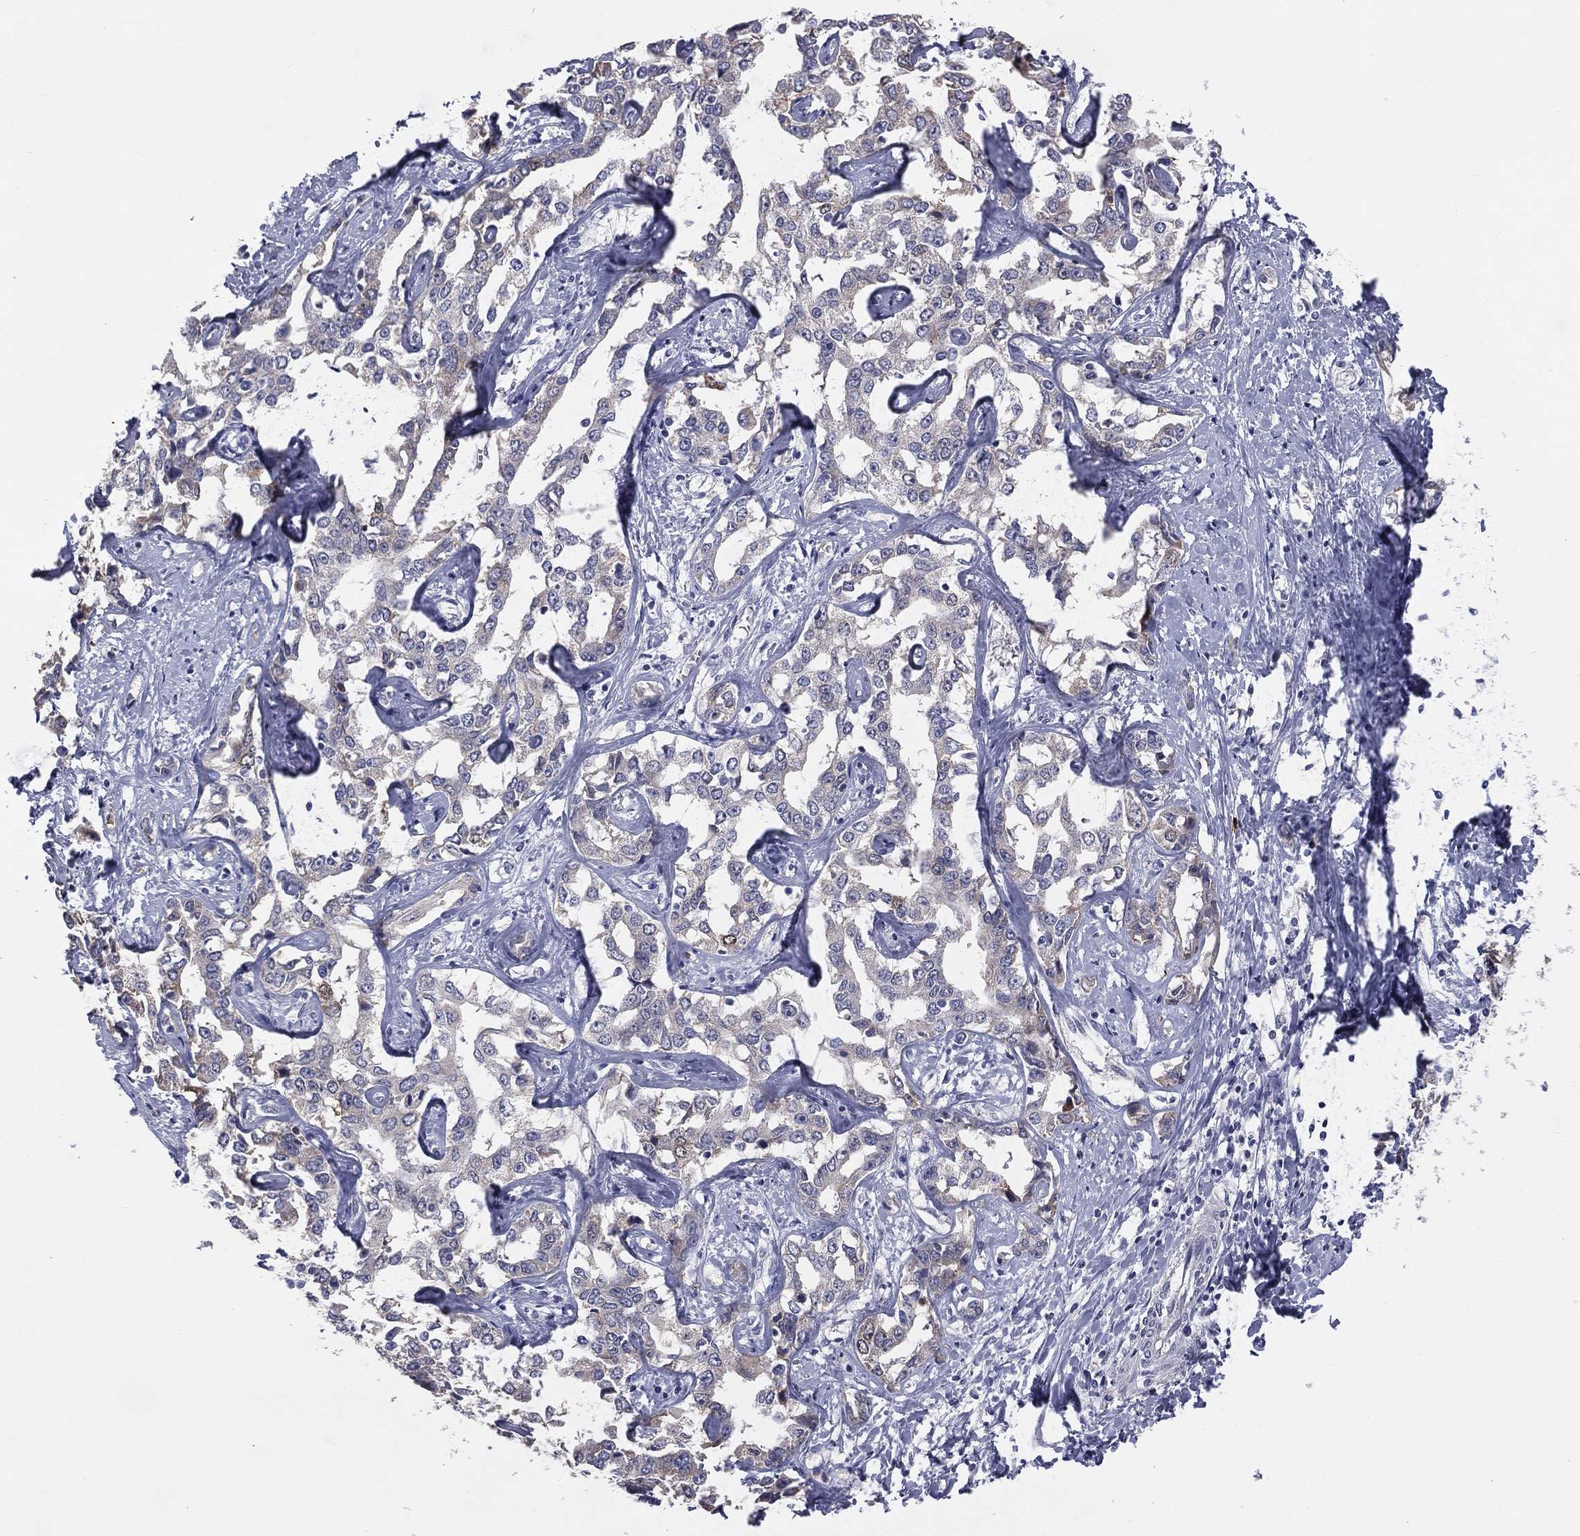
{"staining": {"intensity": "weak", "quantity": "25%-75%", "location": "cytoplasmic/membranous"}, "tissue": "liver cancer", "cell_type": "Tumor cells", "image_type": "cancer", "snomed": [{"axis": "morphology", "description": "Cholangiocarcinoma"}, {"axis": "topography", "description": "Liver"}], "caption": "Cholangiocarcinoma (liver) tissue displays weak cytoplasmic/membranous staining in approximately 25%-75% of tumor cells (Brightfield microscopy of DAB IHC at high magnification).", "gene": "DMKN", "patient": {"sex": "male", "age": 59}}